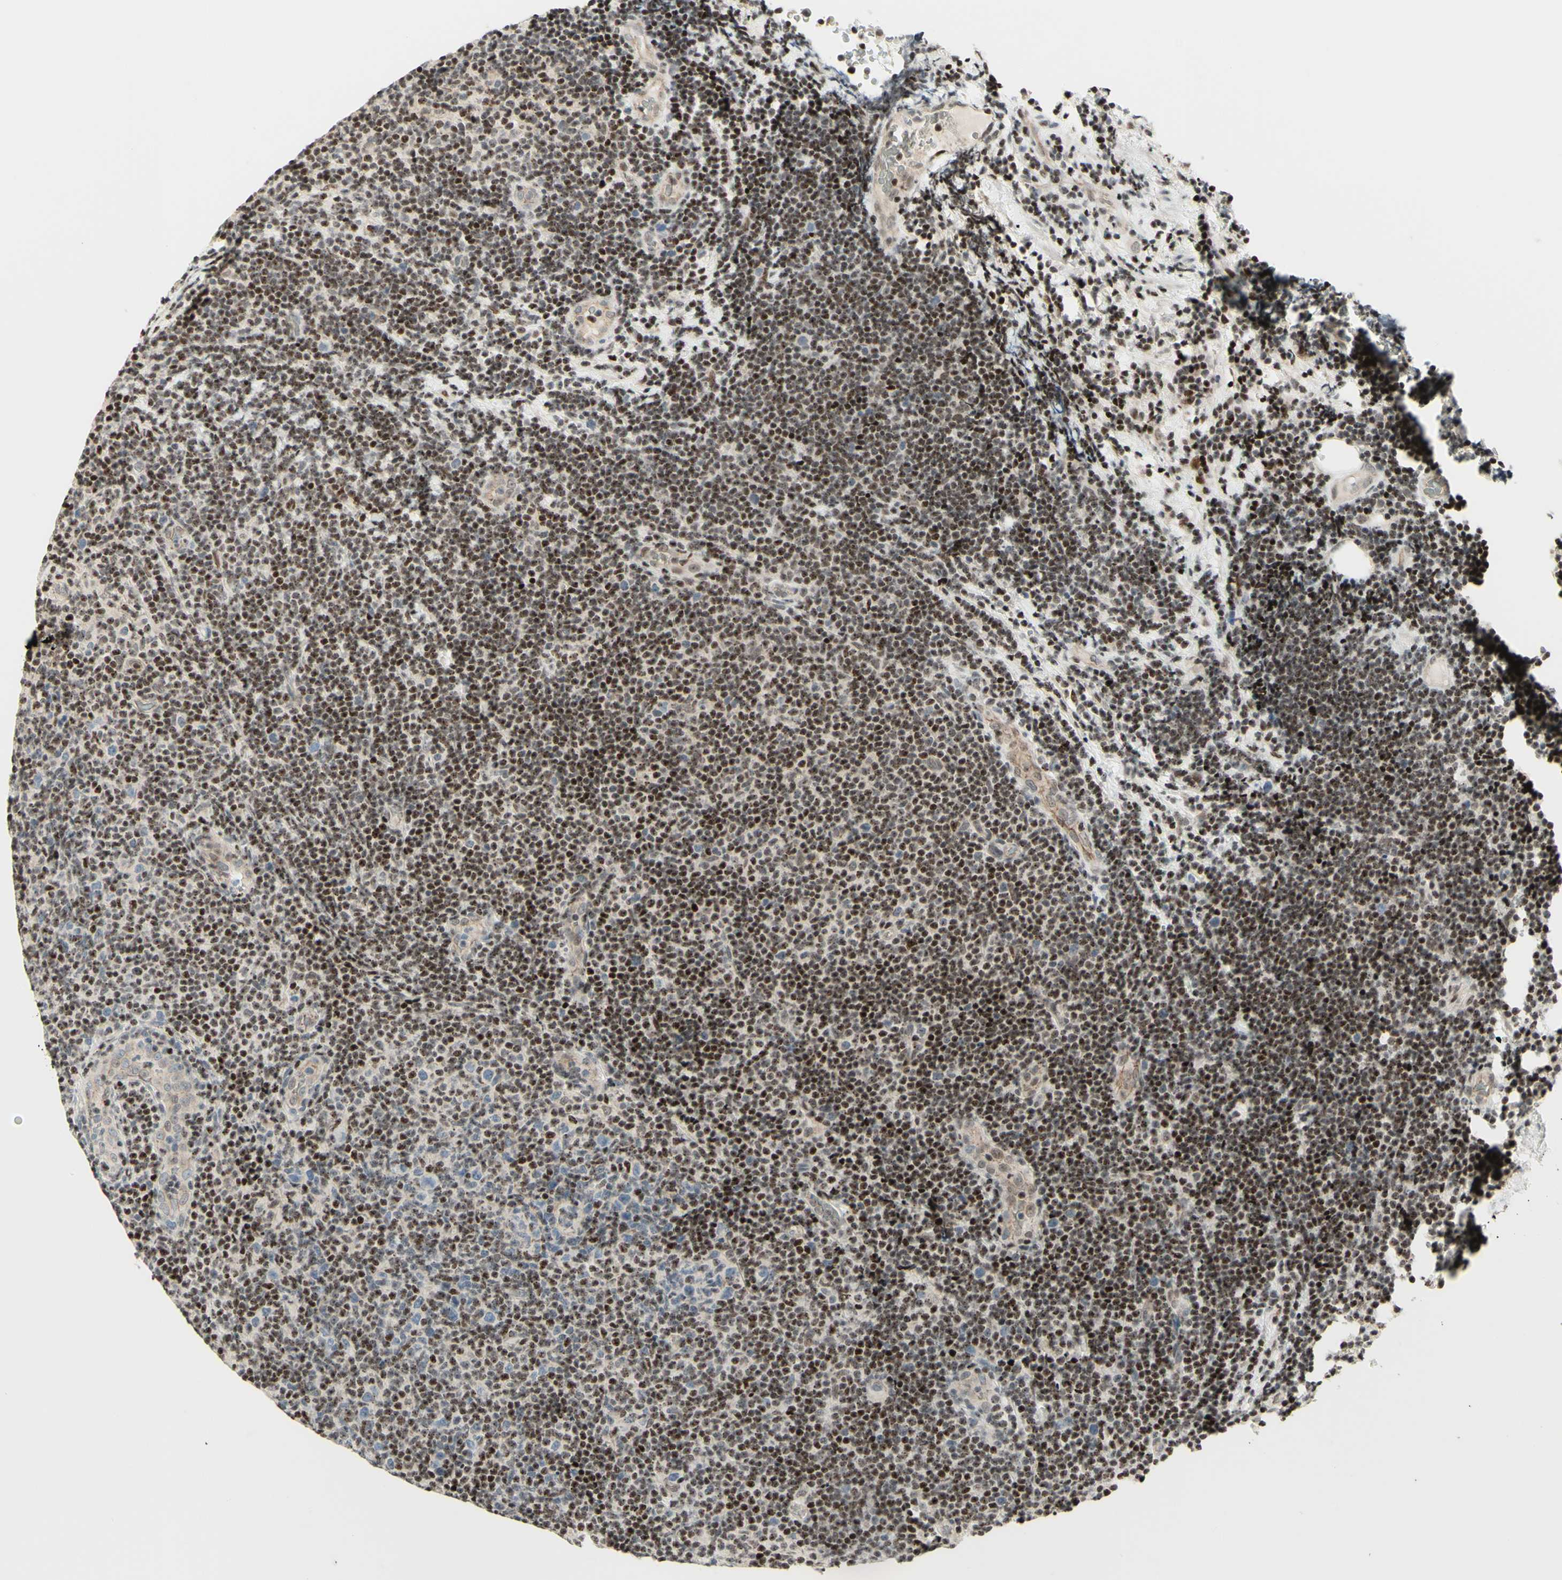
{"staining": {"intensity": "moderate", "quantity": ">75%", "location": "nuclear"}, "tissue": "lymphoma", "cell_type": "Tumor cells", "image_type": "cancer", "snomed": [{"axis": "morphology", "description": "Malignant lymphoma, non-Hodgkin's type, Low grade"}, {"axis": "topography", "description": "Lymph node"}], "caption": "Tumor cells display medium levels of moderate nuclear positivity in approximately >75% of cells in low-grade malignant lymphoma, non-Hodgkin's type.", "gene": "CDKL5", "patient": {"sex": "male", "age": 83}}